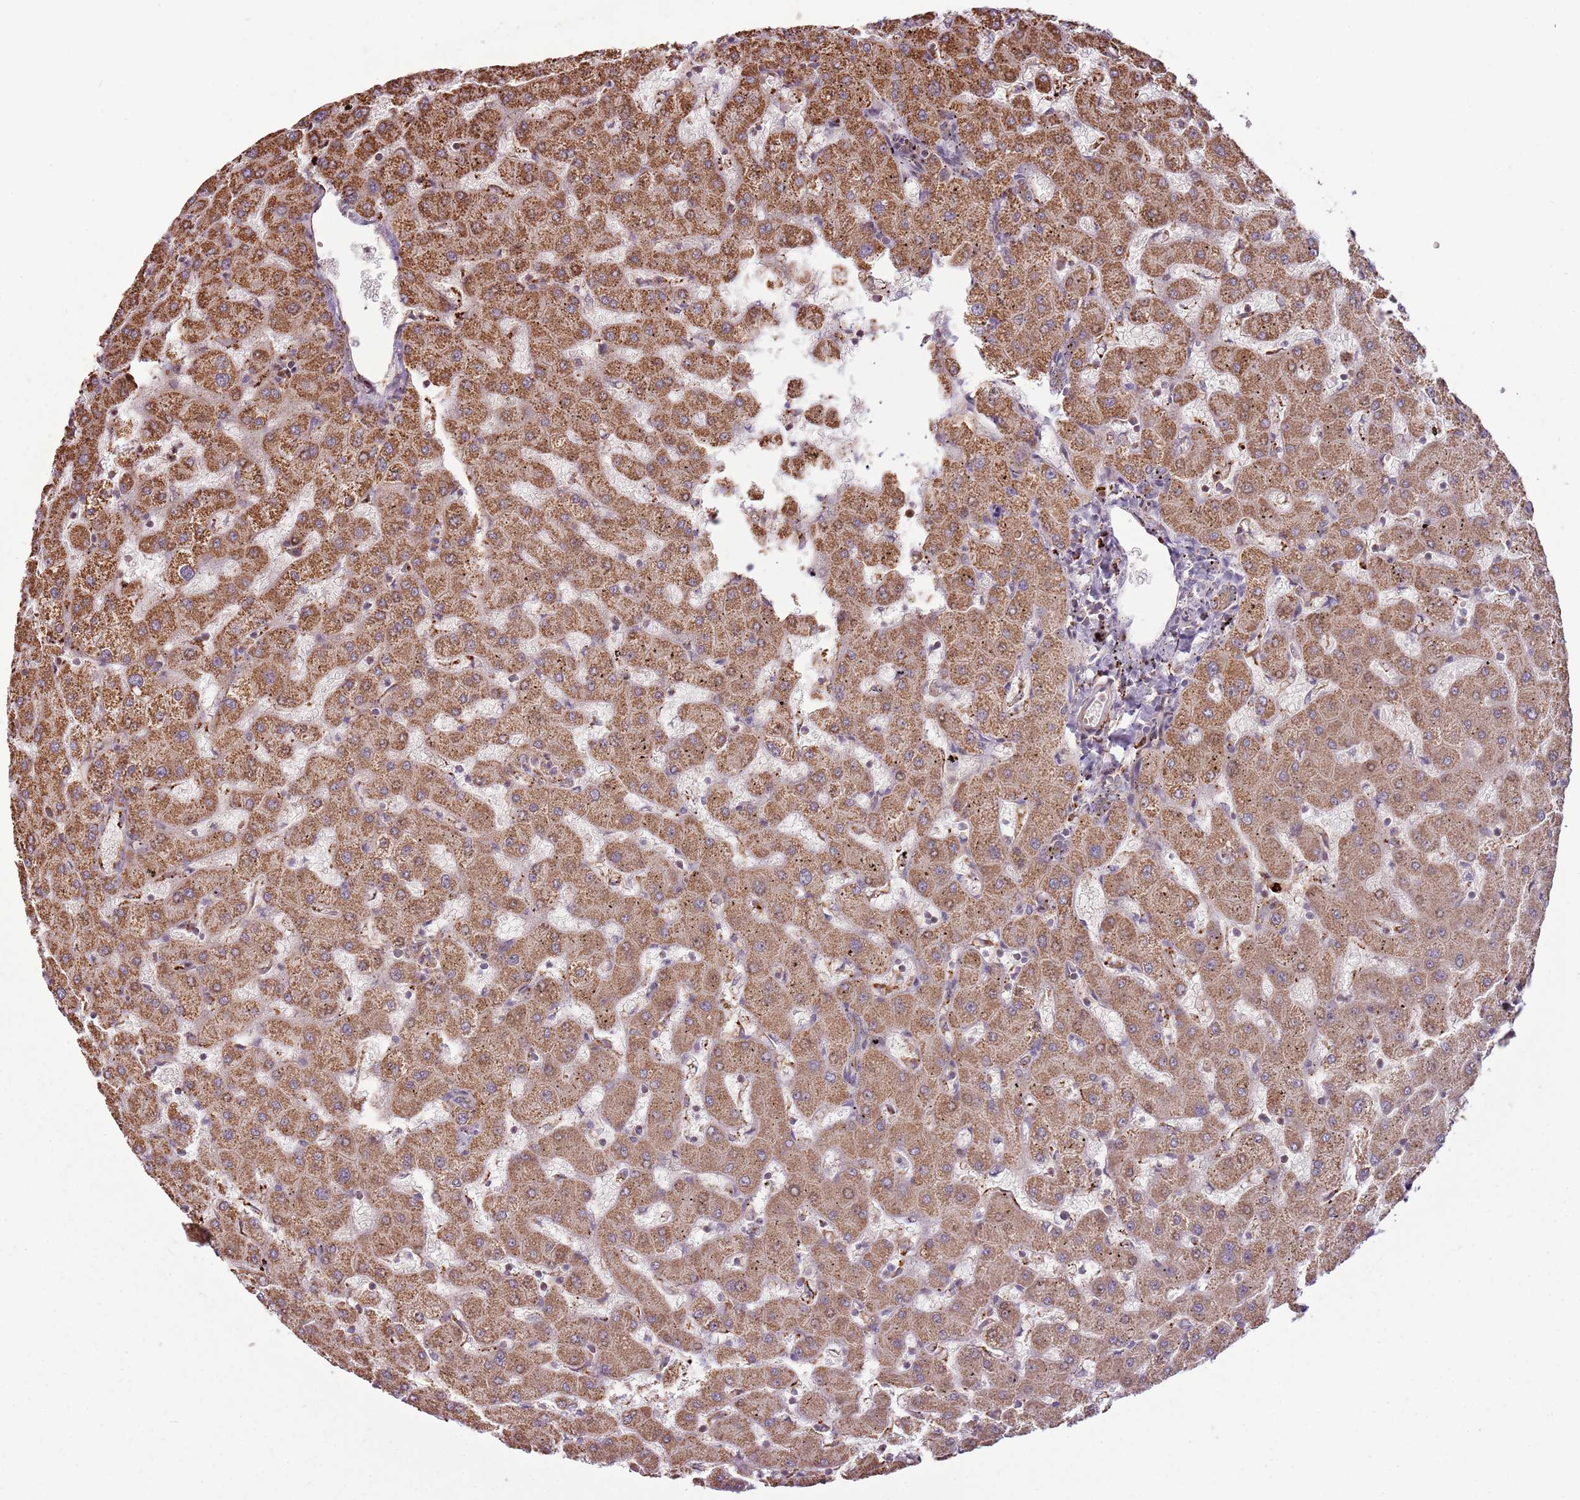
{"staining": {"intensity": "weak", "quantity": ">75%", "location": "cytoplasmic/membranous"}, "tissue": "liver", "cell_type": "Cholangiocytes", "image_type": "normal", "snomed": [{"axis": "morphology", "description": "Normal tissue, NOS"}, {"axis": "topography", "description": "Liver"}], "caption": "DAB (3,3'-diaminobenzidine) immunohistochemical staining of normal liver displays weak cytoplasmic/membranous protein expression in about >75% of cholangiocytes.", "gene": "ULK3", "patient": {"sex": "female", "age": 63}}